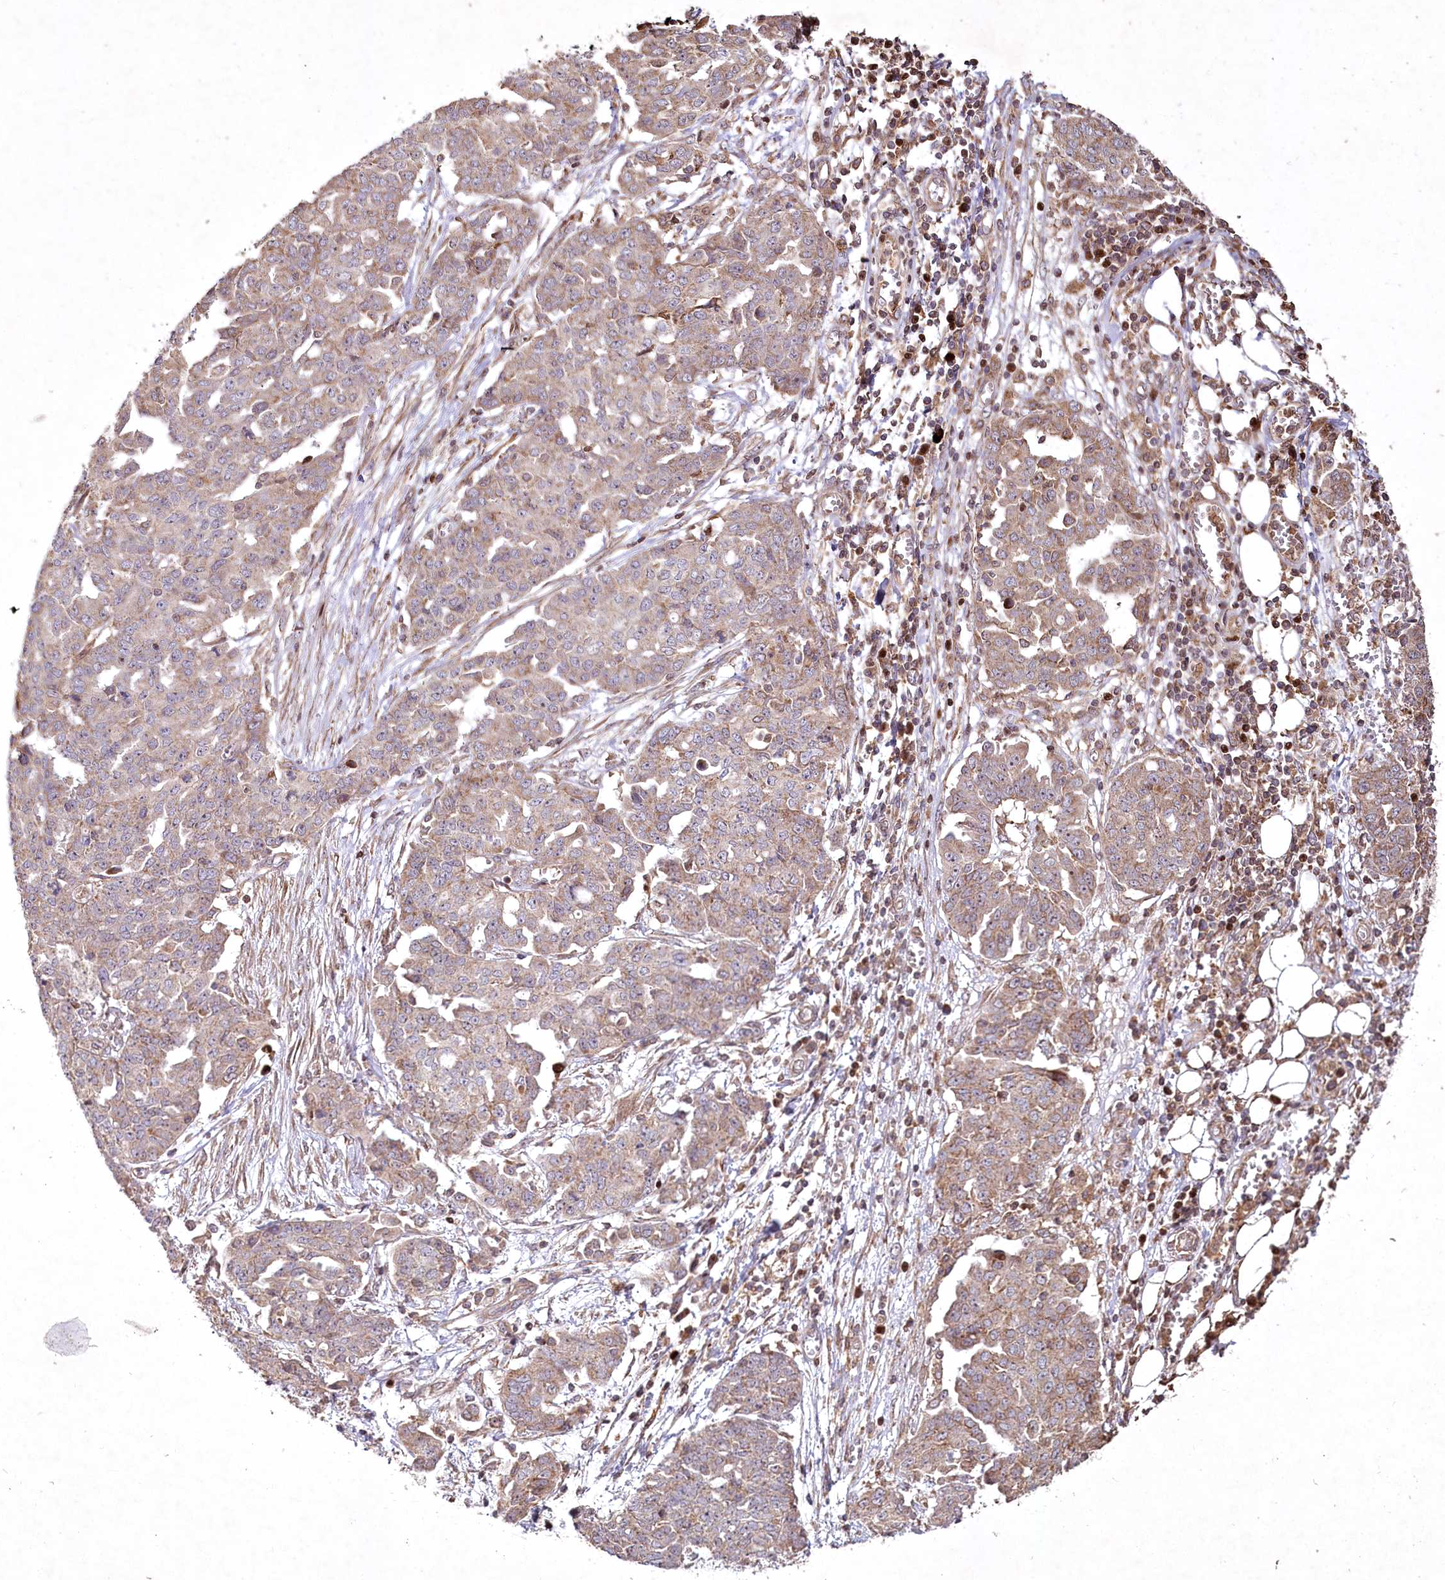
{"staining": {"intensity": "moderate", "quantity": ">75%", "location": "cytoplasmic/membranous"}, "tissue": "ovarian cancer", "cell_type": "Tumor cells", "image_type": "cancer", "snomed": [{"axis": "morphology", "description": "Cystadenocarcinoma, serous, NOS"}, {"axis": "topography", "description": "Soft tissue"}, {"axis": "topography", "description": "Ovary"}], "caption": "A brown stain shows moderate cytoplasmic/membranous staining of a protein in human ovarian serous cystadenocarcinoma tumor cells.", "gene": "PSTK", "patient": {"sex": "female", "age": 57}}